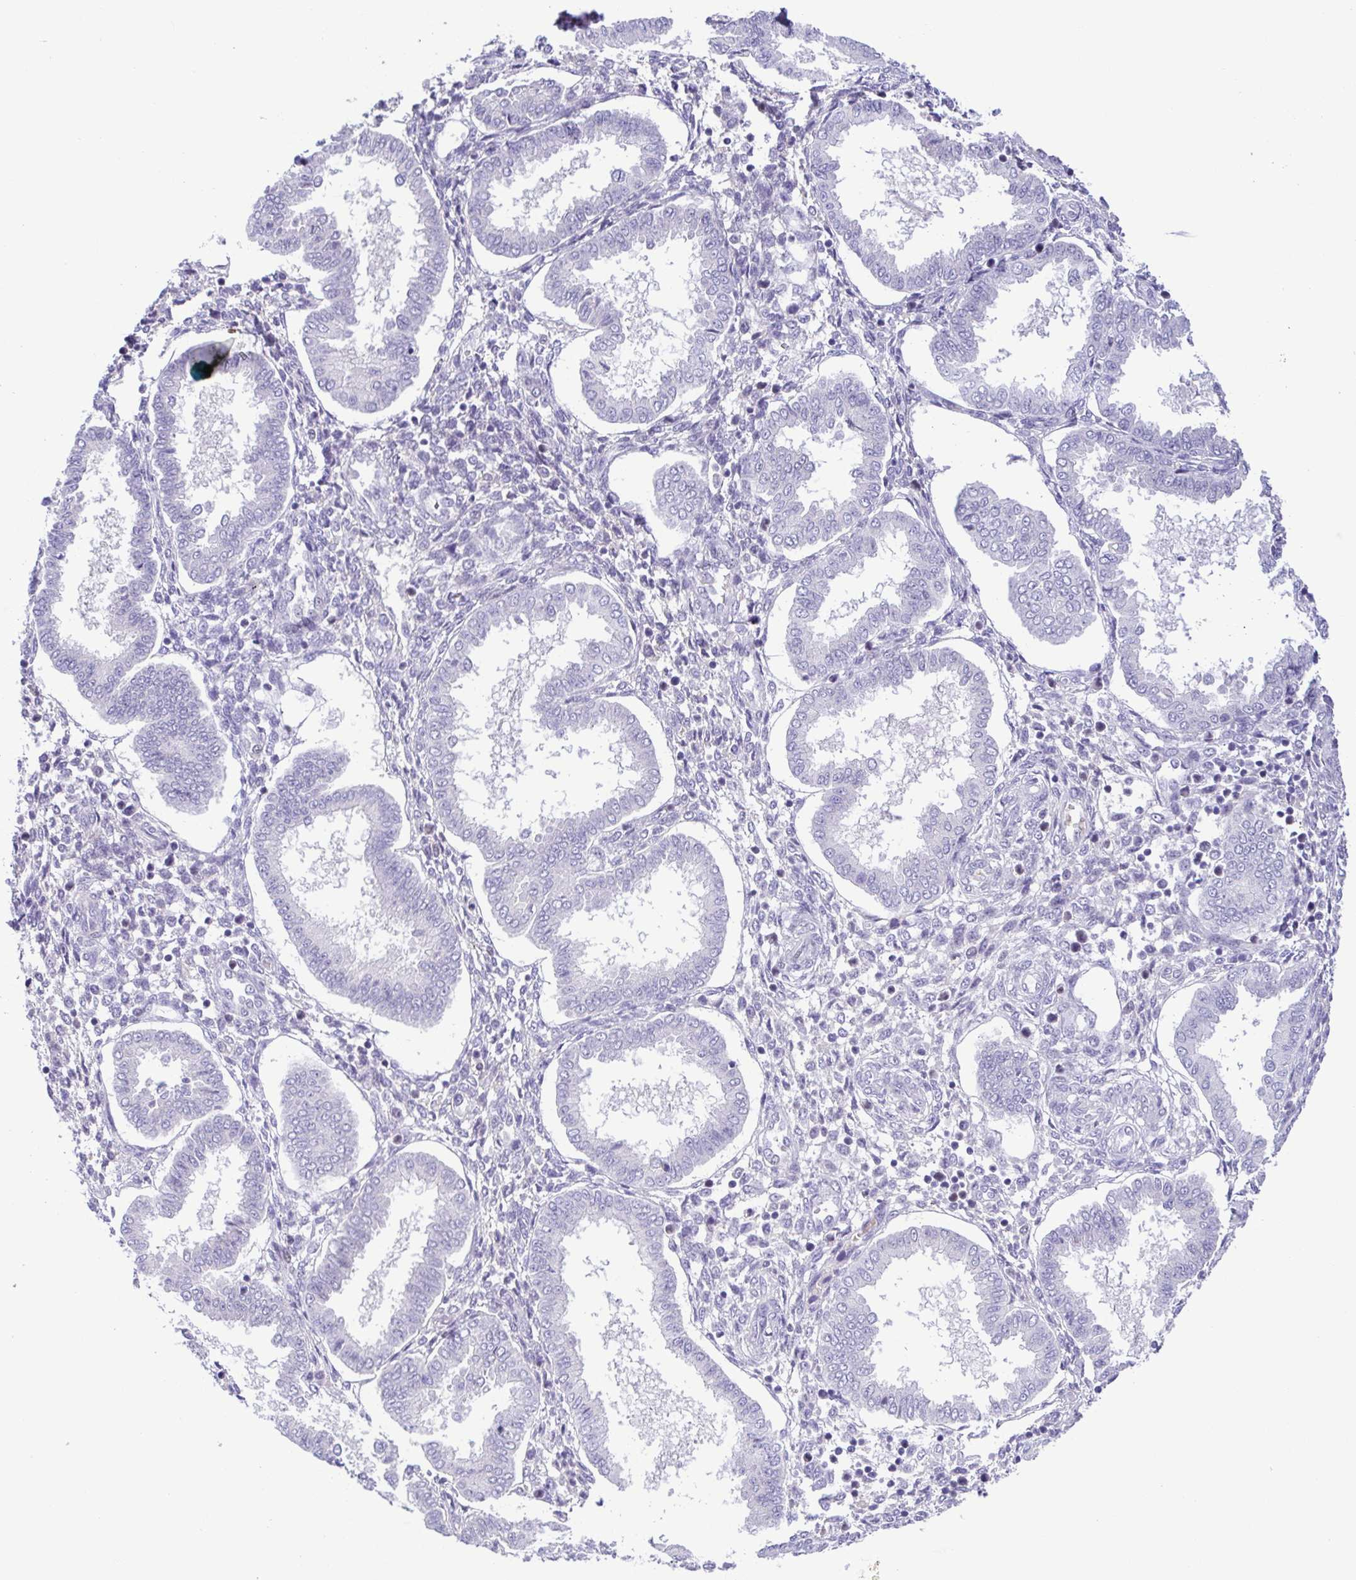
{"staining": {"intensity": "negative", "quantity": "none", "location": "none"}, "tissue": "endometrium", "cell_type": "Cells in endometrial stroma", "image_type": "normal", "snomed": [{"axis": "morphology", "description": "Normal tissue, NOS"}, {"axis": "topography", "description": "Endometrium"}], "caption": "DAB (3,3'-diaminobenzidine) immunohistochemical staining of benign human endometrium reveals no significant positivity in cells in endometrial stroma.", "gene": "TIPIN", "patient": {"sex": "female", "age": 24}}